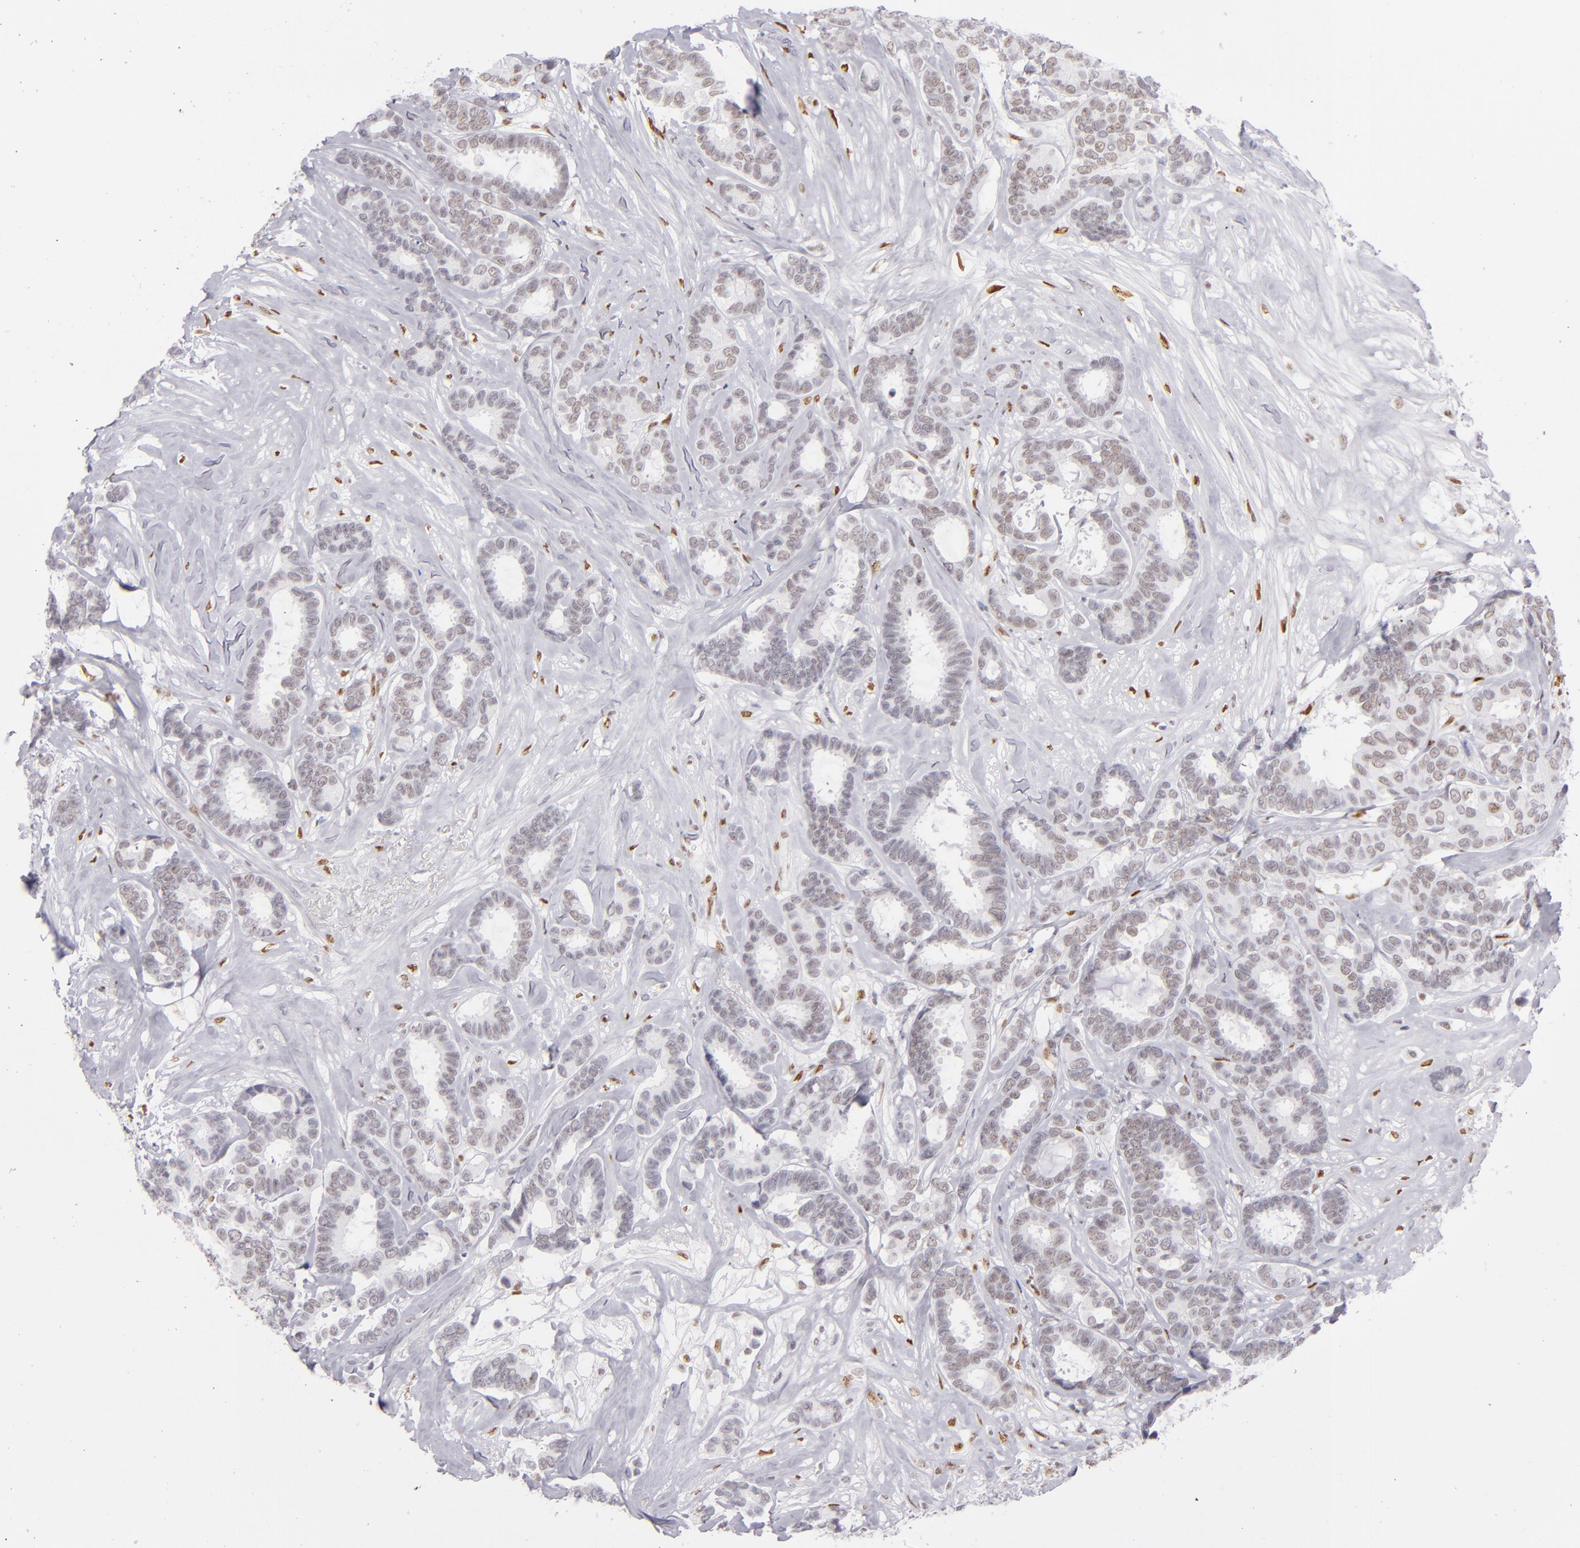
{"staining": {"intensity": "weak", "quantity": "<25%", "location": "nuclear"}, "tissue": "breast cancer", "cell_type": "Tumor cells", "image_type": "cancer", "snomed": [{"axis": "morphology", "description": "Duct carcinoma"}, {"axis": "topography", "description": "Breast"}], "caption": "Infiltrating ductal carcinoma (breast) stained for a protein using IHC reveals no staining tumor cells.", "gene": "TOP3A", "patient": {"sex": "female", "age": 87}}